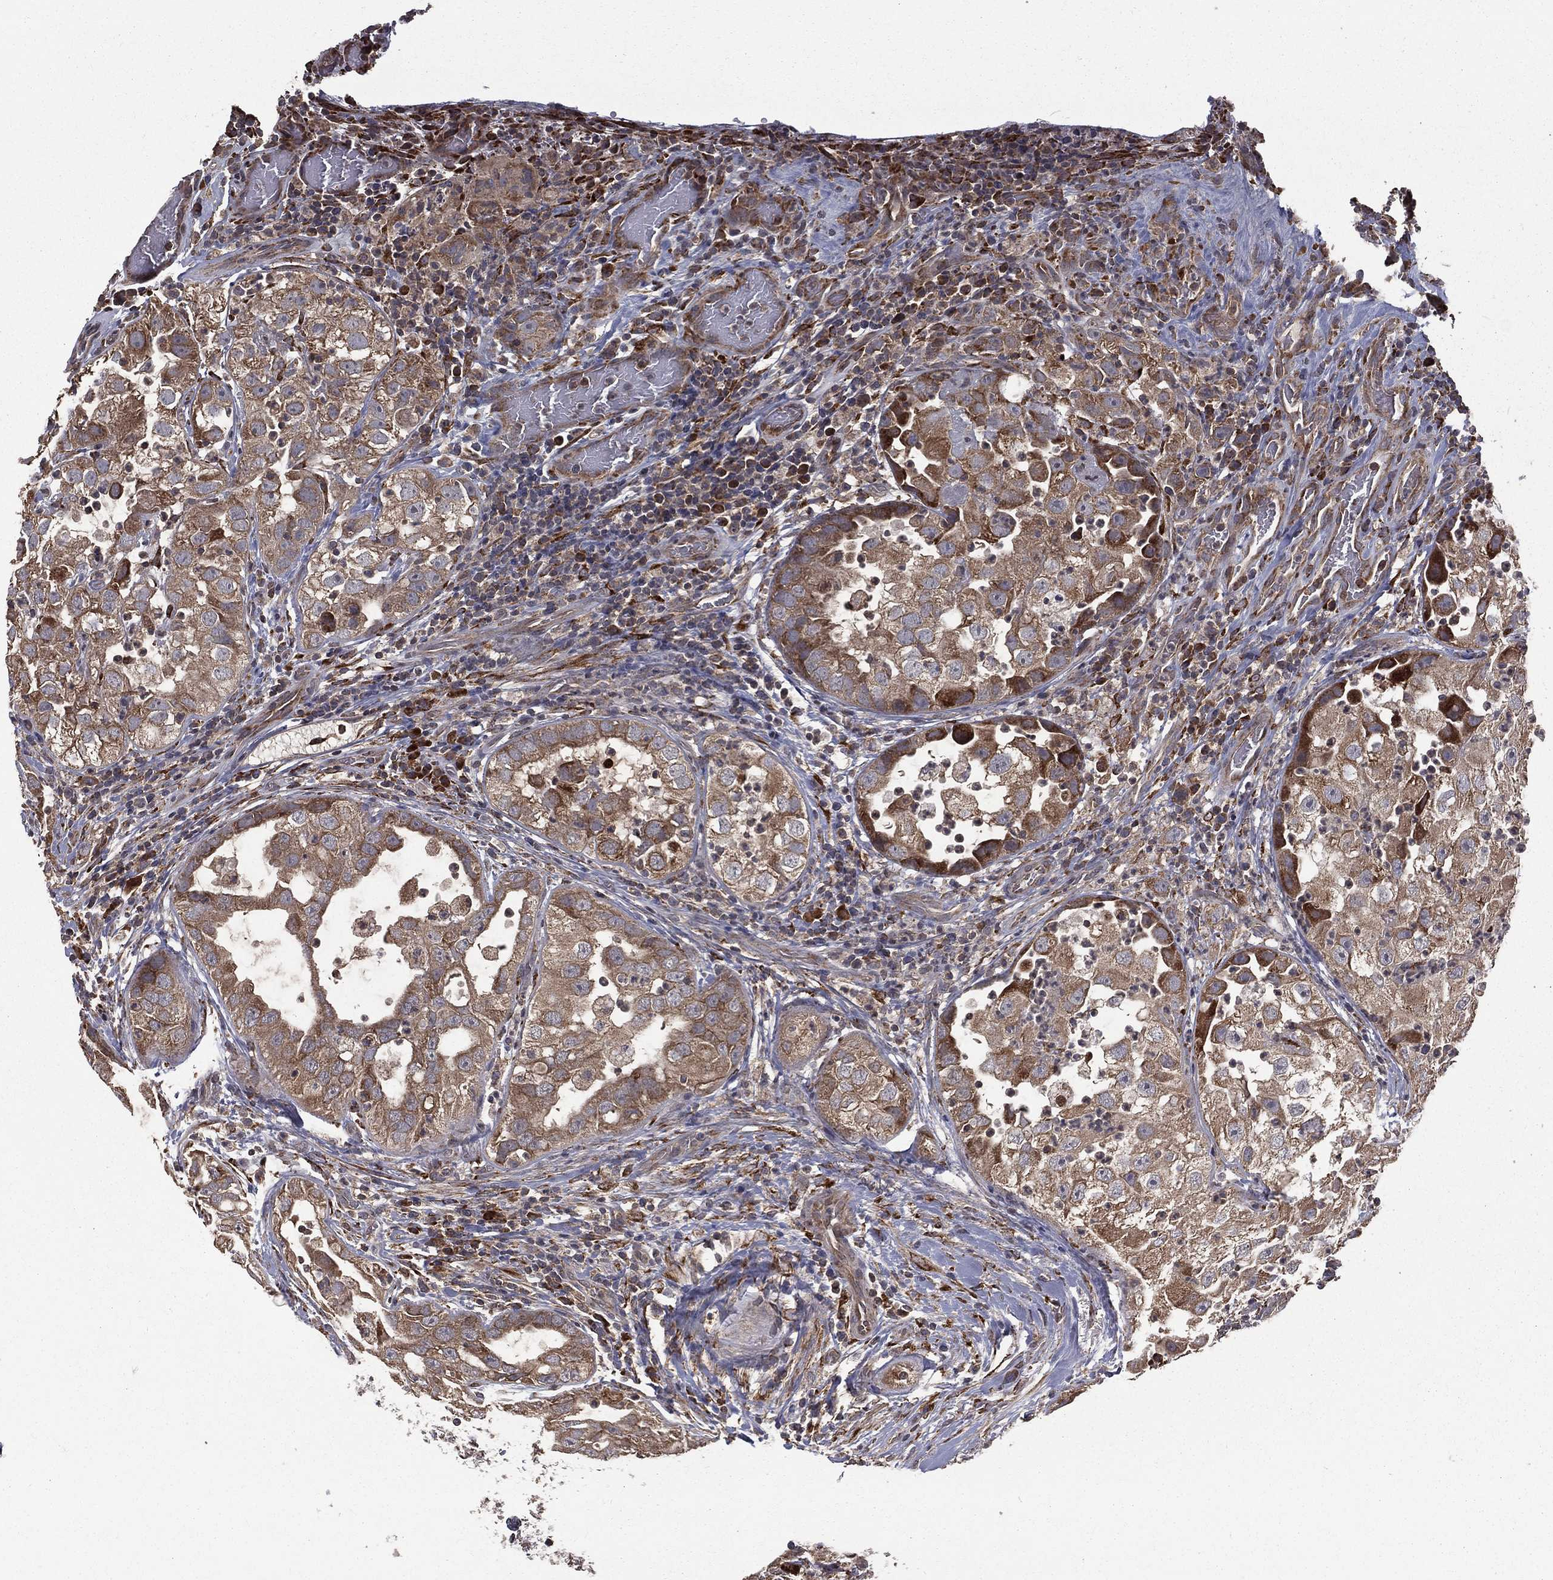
{"staining": {"intensity": "moderate", "quantity": ">75%", "location": "cytoplasmic/membranous"}, "tissue": "urothelial cancer", "cell_type": "Tumor cells", "image_type": "cancer", "snomed": [{"axis": "morphology", "description": "Urothelial carcinoma, High grade"}, {"axis": "topography", "description": "Urinary bladder"}], "caption": "Brown immunohistochemical staining in human urothelial cancer reveals moderate cytoplasmic/membranous expression in approximately >75% of tumor cells. Using DAB (brown) and hematoxylin (blue) stains, captured at high magnification using brightfield microscopy.", "gene": "OLFML1", "patient": {"sex": "female", "age": 41}}